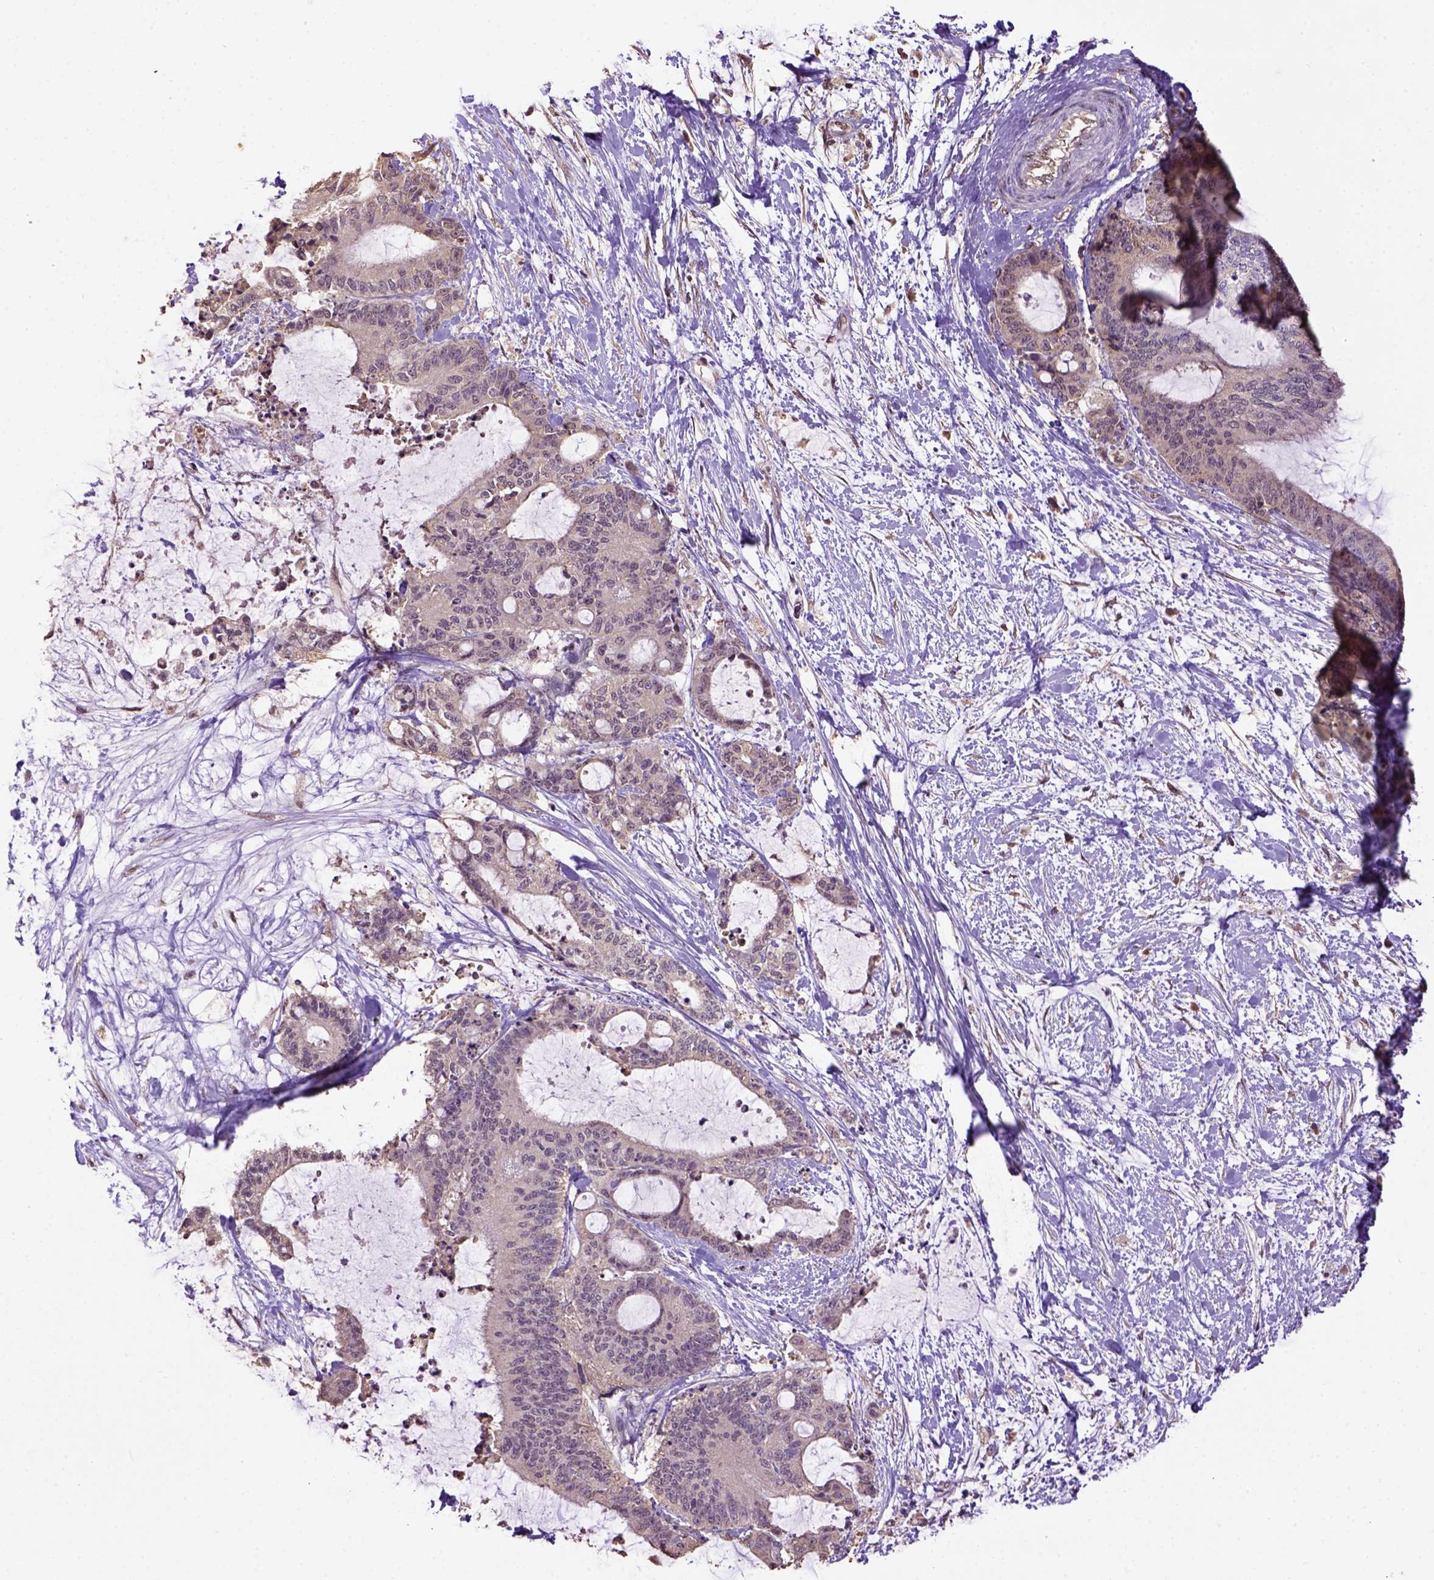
{"staining": {"intensity": "weak", "quantity": ">75%", "location": "cytoplasmic/membranous"}, "tissue": "liver cancer", "cell_type": "Tumor cells", "image_type": "cancer", "snomed": [{"axis": "morphology", "description": "Cholangiocarcinoma"}, {"axis": "topography", "description": "Liver"}], "caption": "Liver cancer stained with DAB (3,3'-diaminobenzidine) IHC reveals low levels of weak cytoplasmic/membranous staining in approximately >75% of tumor cells.", "gene": "WDR17", "patient": {"sex": "female", "age": 73}}